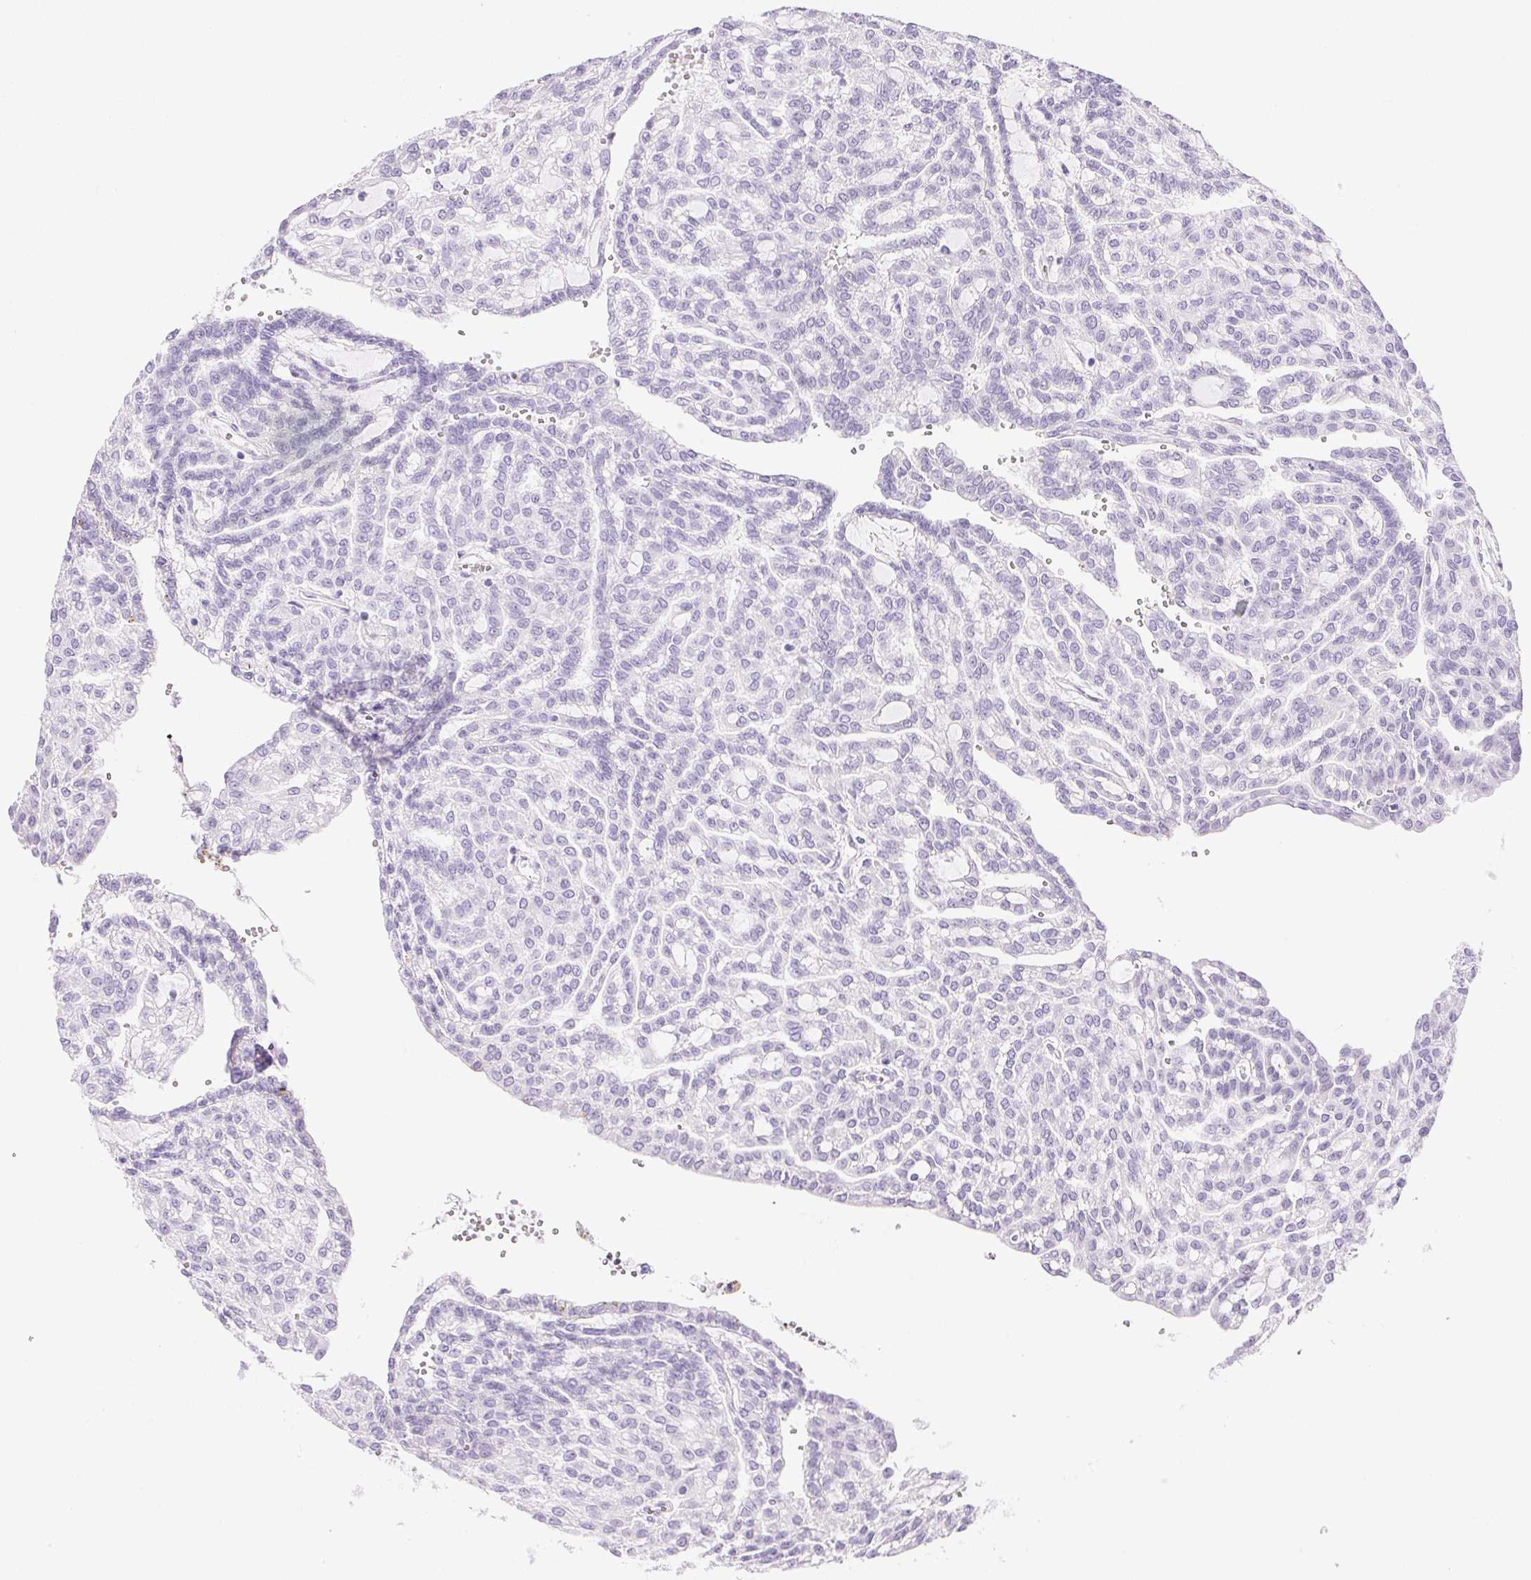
{"staining": {"intensity": "negative", "quantity": "none", "location": "none"}, "tissue": "renal cancer", "cell_type": "Tumor cells", "image_type": "cancer", "snomed": [{"axis": "morphology", "description": "Adenocarcinoma, NOS"}, {"axis": "topography", "description": "Kidney"}], "caption": "Protein analysis of renal cancer (adenocarcinoma) reveals no significant positivity in tumor cells.", "gene": "CTRL", "patient": {"sex": "male", "age": 63}}